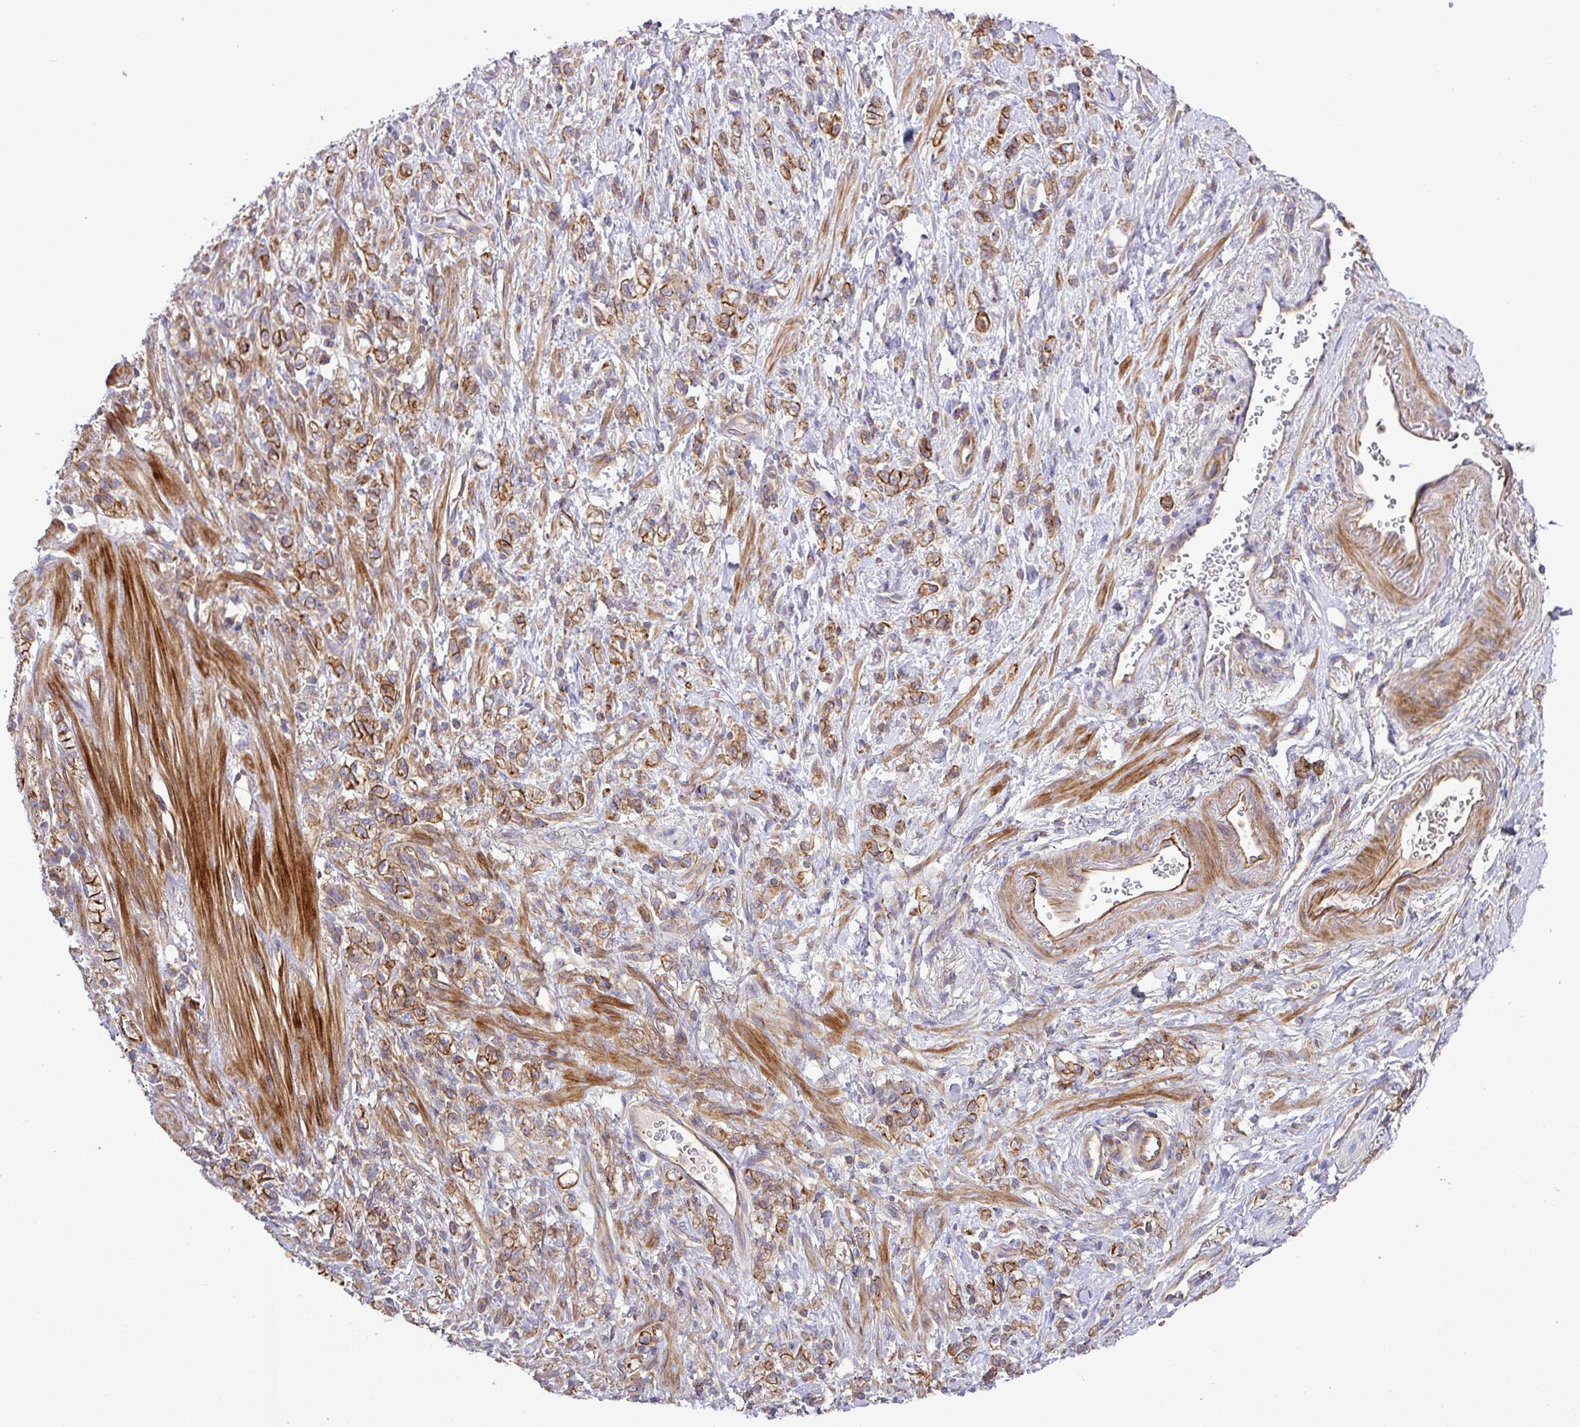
{"staining": {"intensity": "moderate", "quantity": ">75%", "location": "cytoplasmic/membranous"}, "tissue": "stomach cancer", "cell_type": "Tumor cells", "image_type": "cancer", "snomed": [{"axis": "morphology", "description": "Adenocarcinoma, NOS"}, {"axis": "topography", "description": "Stomach"}], "caption": "Immunohistochemistry micrograph of neoplastic tissue: human stomach cancer stained using IHC reveals medium levels of moderate protein expression localized specifically in the cytoplasmic/membranous of tumor cells, appearing as a cytoplasmic/membranous brown color.", "gene": "RIC1", "patient": {"sex": "male", "age": 77}}